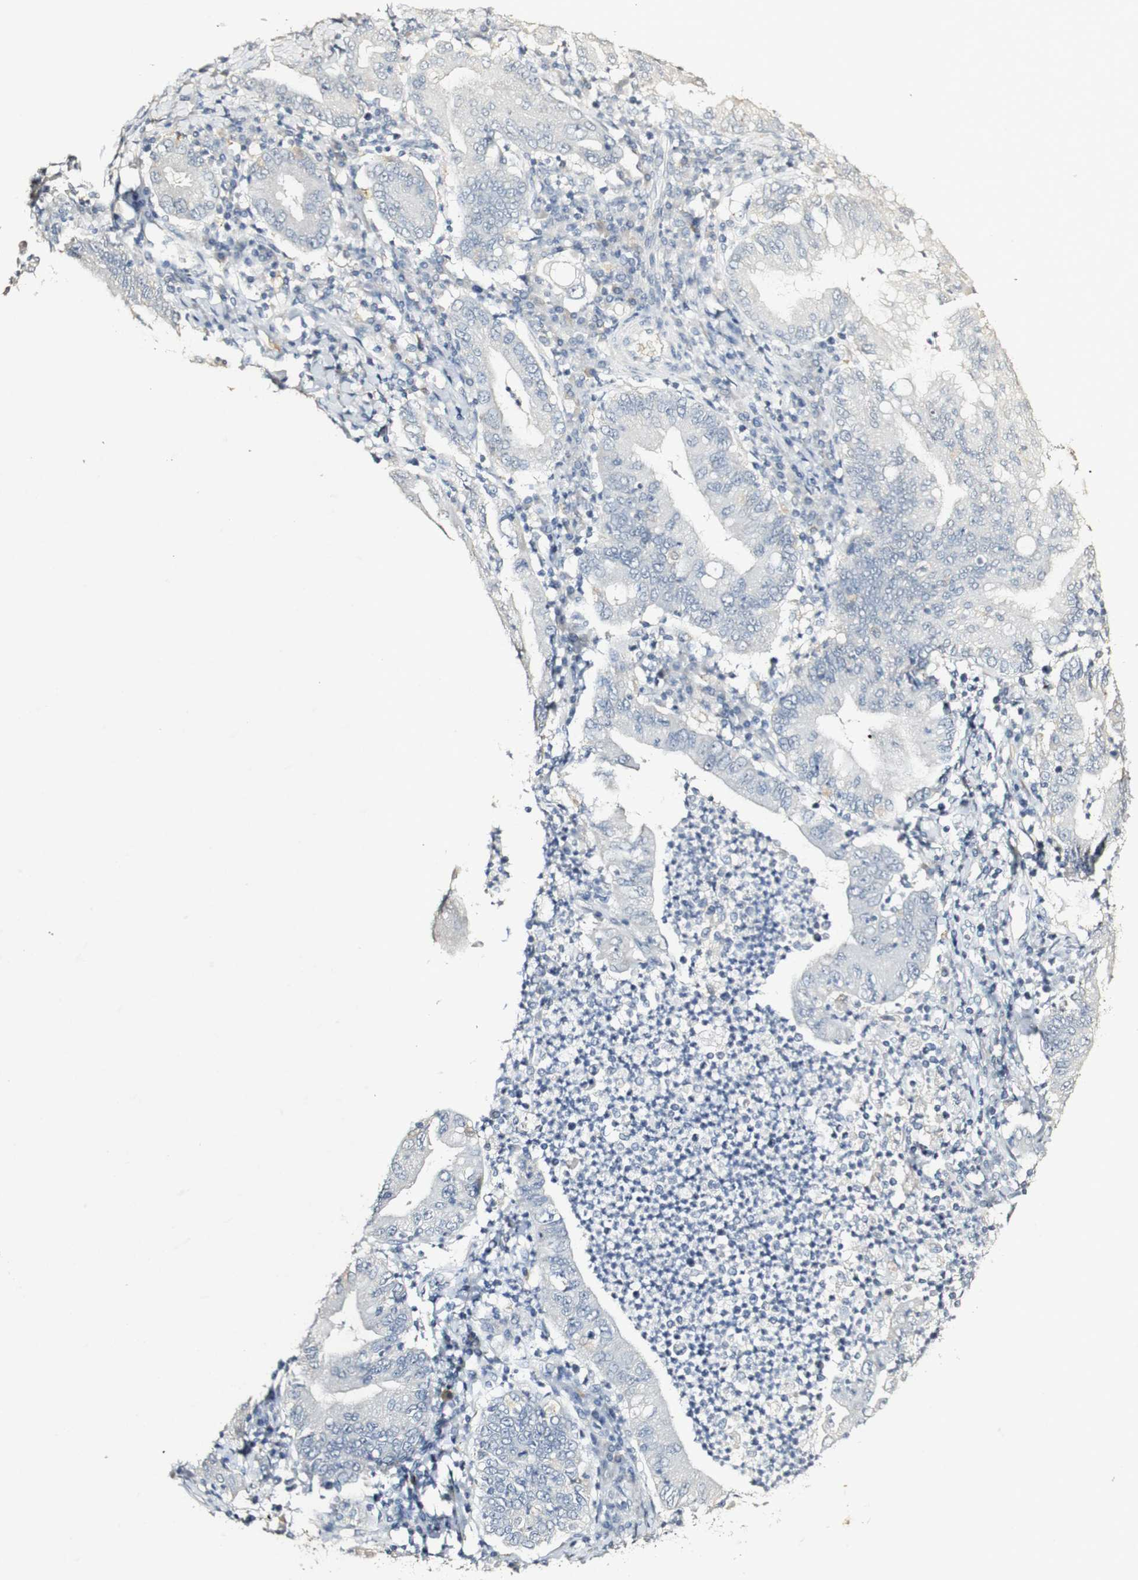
{"staining": {"intensity": "negative", "quantity": "none", "location": "none"}, "tissue": "stomach cancer", "cell_type": "Tumor cells", "image_type": "cancer", "snomed": [{"axis": "morphology", "description": "Normal tissue, NOS"}, {"axis": "morphology", "description": "Adenocarcinoma, NOS"}, {"axis": "topography", "description": "Esophagus"}, {"axis": "topography", "description": "Stomach, upper"}, {"axis": "topography", "description": "Peripheral nerve tissue"}], "caption": "Histopathology image shows no significant protein expression in tumor cells of stomach cancer. The staining is performed using DAB (3,3'-diaminobenzidine) brown chromogen with nuclei counter-stained in using hematoxylin.", "gene": "SYT7", "patient": {"sex": "male", "age": 62}}